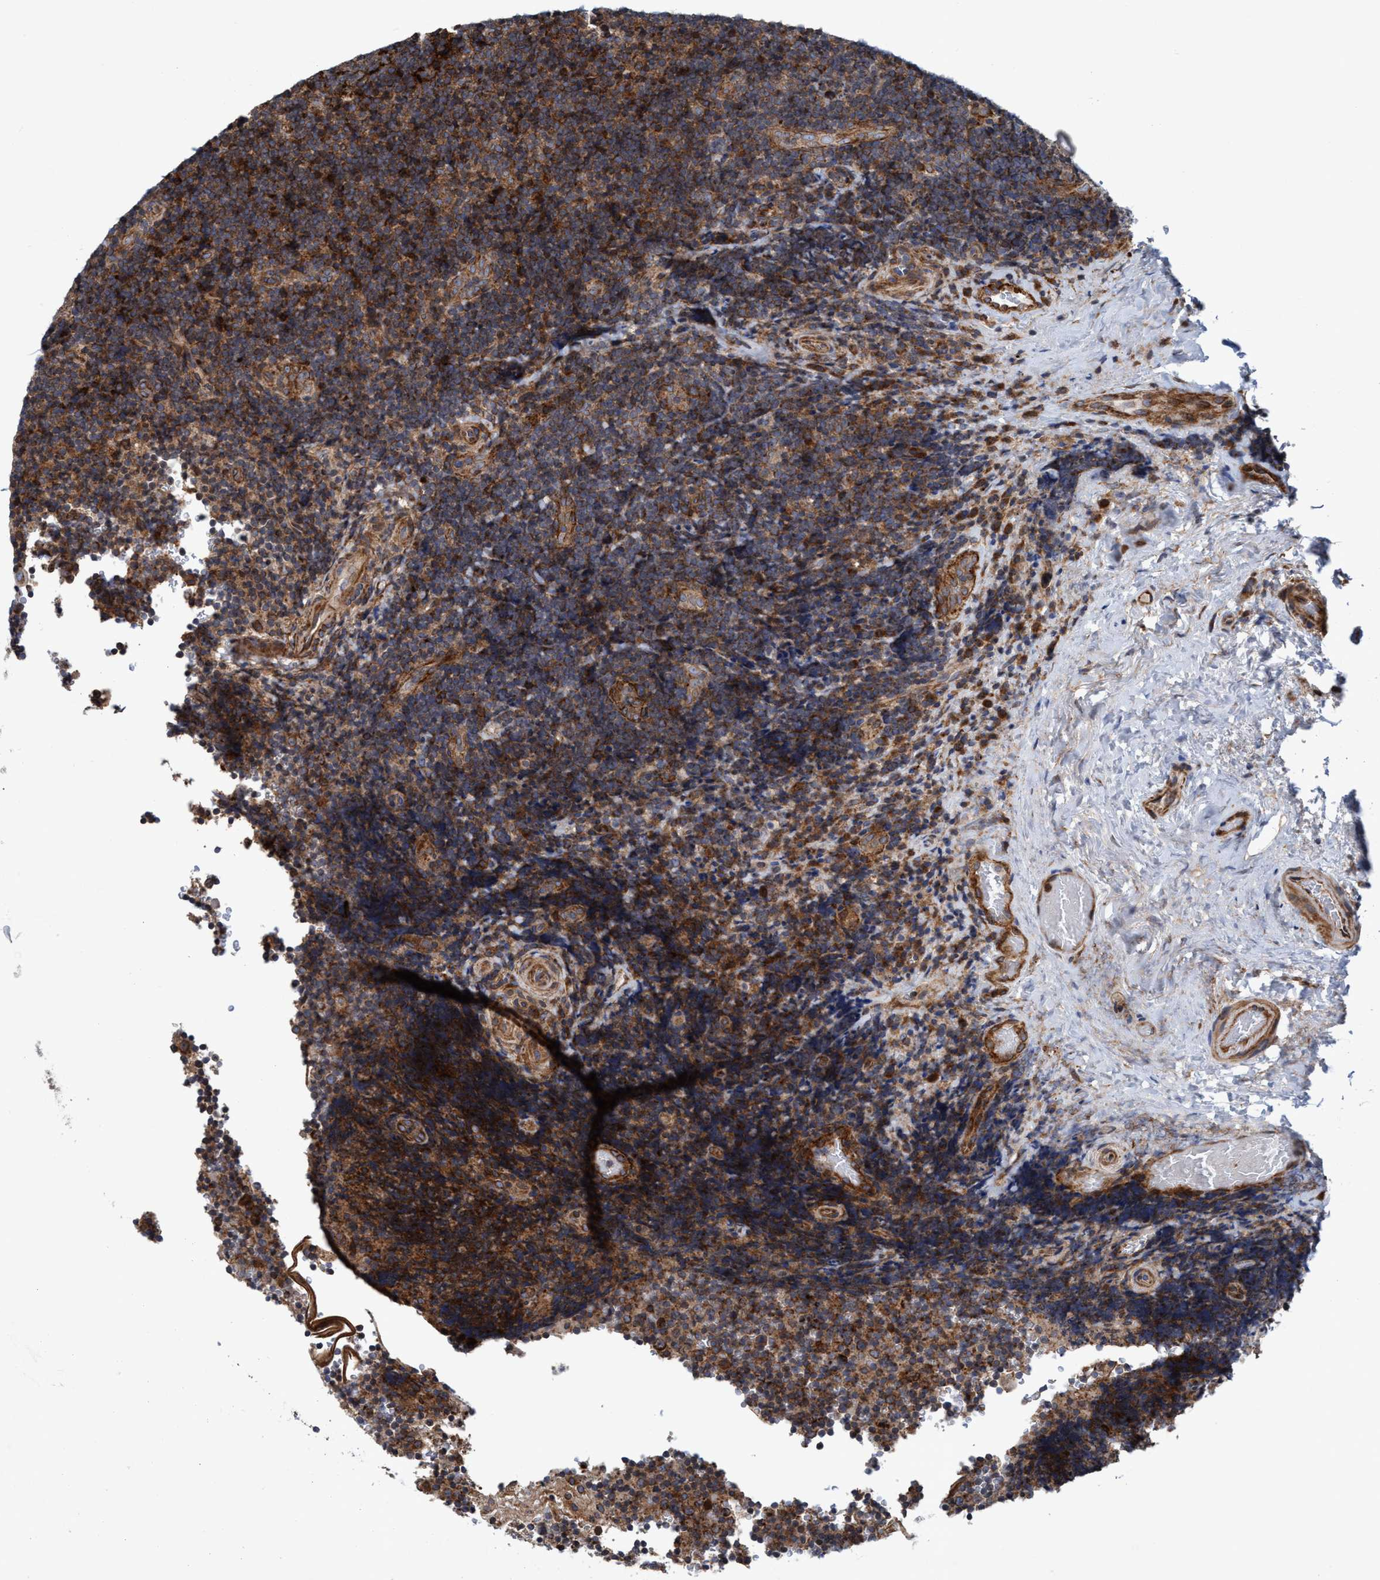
{"staining": {"intensity": "moderate", "quantity": ">75%", "location": "cytoplasmic/membranous"}, "tissue": "lymphoma", "cell_type": "Tumor cells", "image_type": "cancer", "snomed": [{"axis": "morphology", "description": "Malignant lymphoma, non-Hodgkin's type, High grade"}, {"axis": "topography", "description": "Tonsil"}], "caption": "Protein analysis of malignant lymphoma, non-Hodgkin's type (high-grade) tissue displays moderate cytoplasmic/membranous staining in approximately >75% of tumor cells.", "gene": "SLC16A3", "patient": {"sex": "female", "age": 36}}